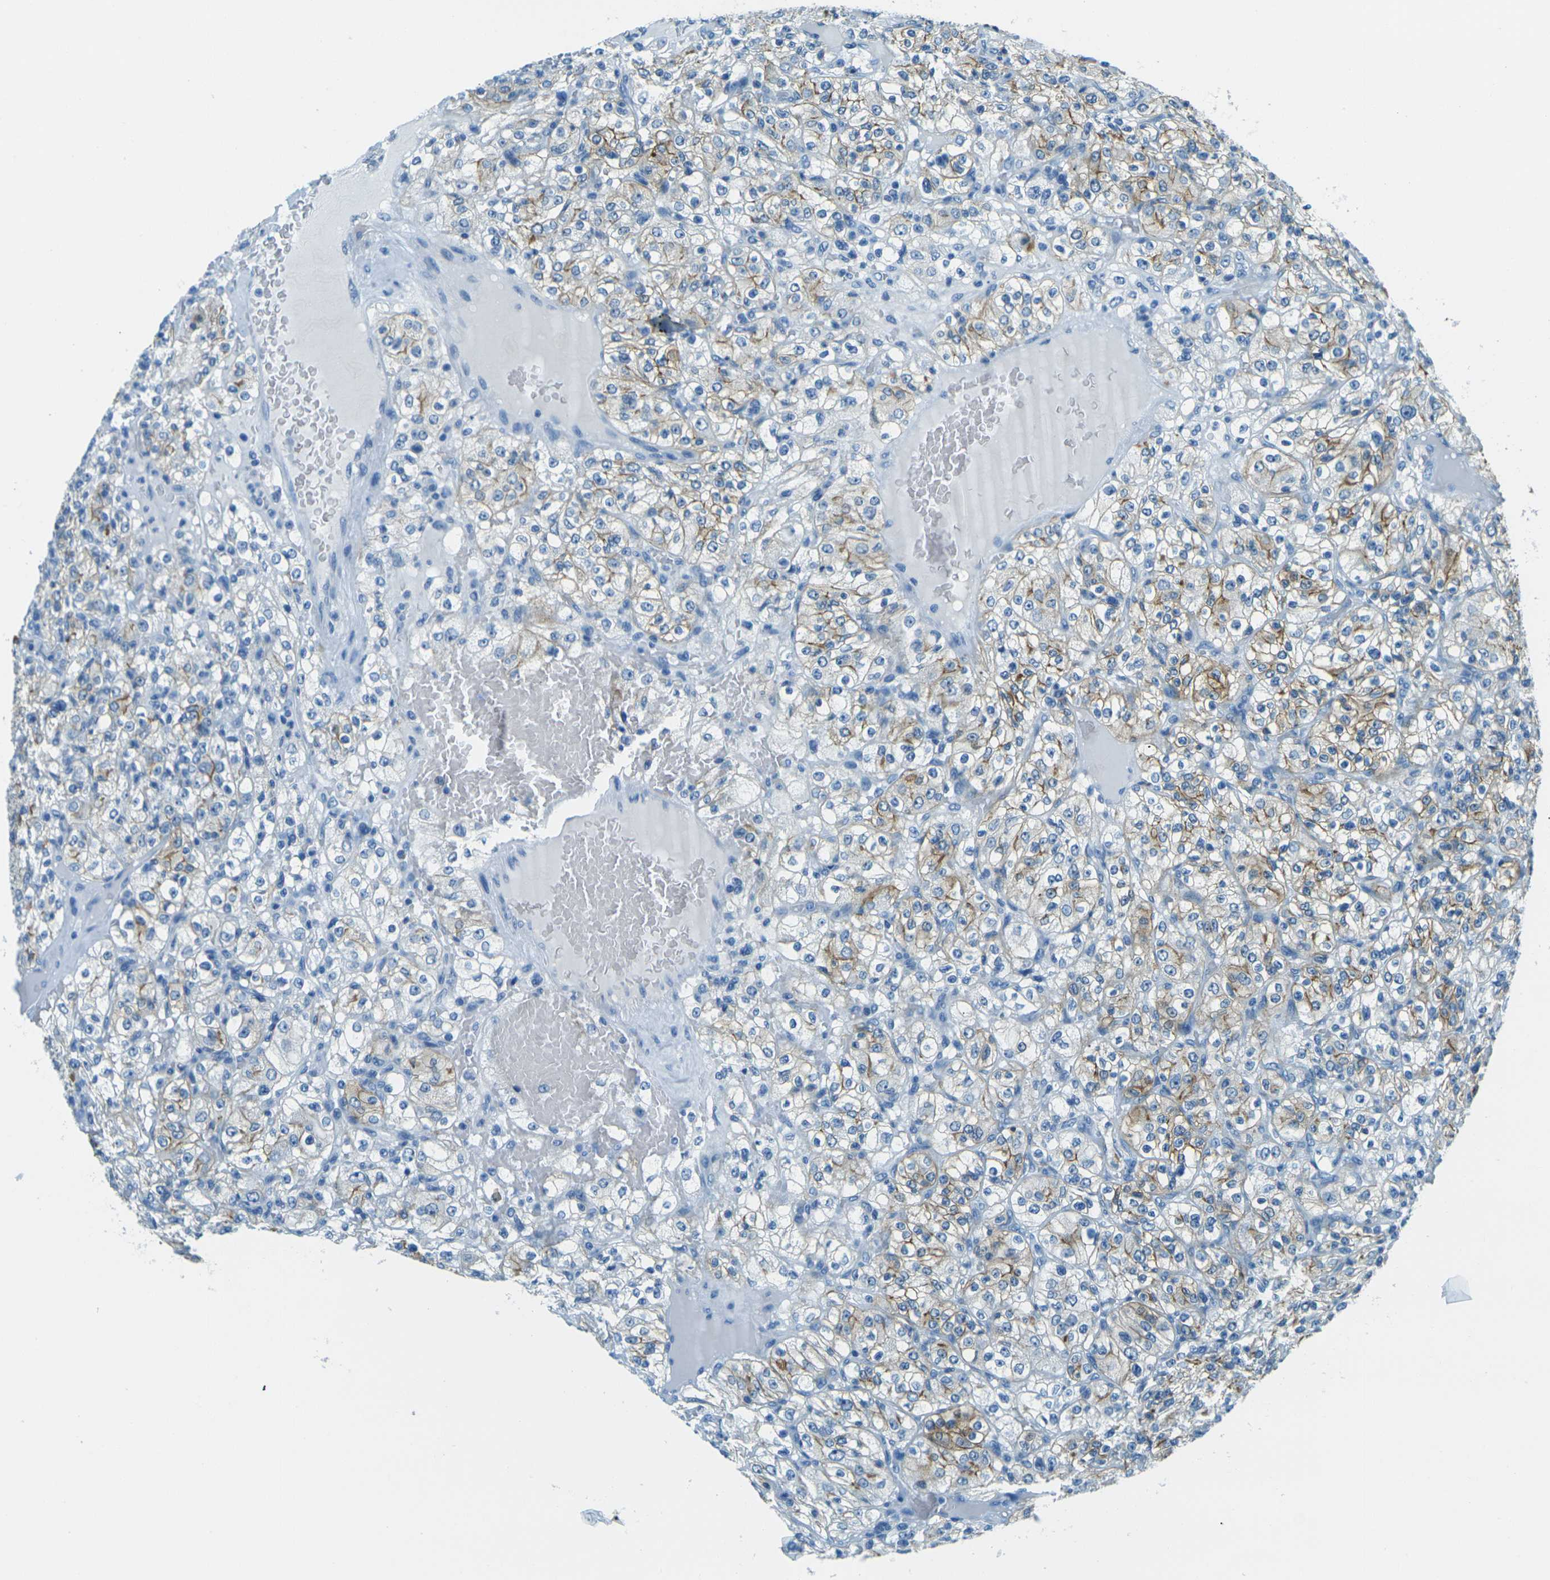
{"staining": {"intensity": "moderate", "quantity": "25%-75%", "location": "cytoplasmic/membranous"}, "tissue": "renal cancer", "cell_type": "Tumor cells", "image_type": "cancer", "snomed": [{"axis": "morphology", "description": "Normal tissue, NOS"}, {"axis": "morphology", "description": "Adenocarcinoma, NOS"}, {"axis": "topography", "description": "Kidney"}], "caption": "Renal cancer stained with immunohistochemistry (IHC) reveals moderate cytoplasmic/membranous expression in about 25%-75% of tumor cells.", "gene": "OCLN", "patient": {"sex": "female", "age": 72}}